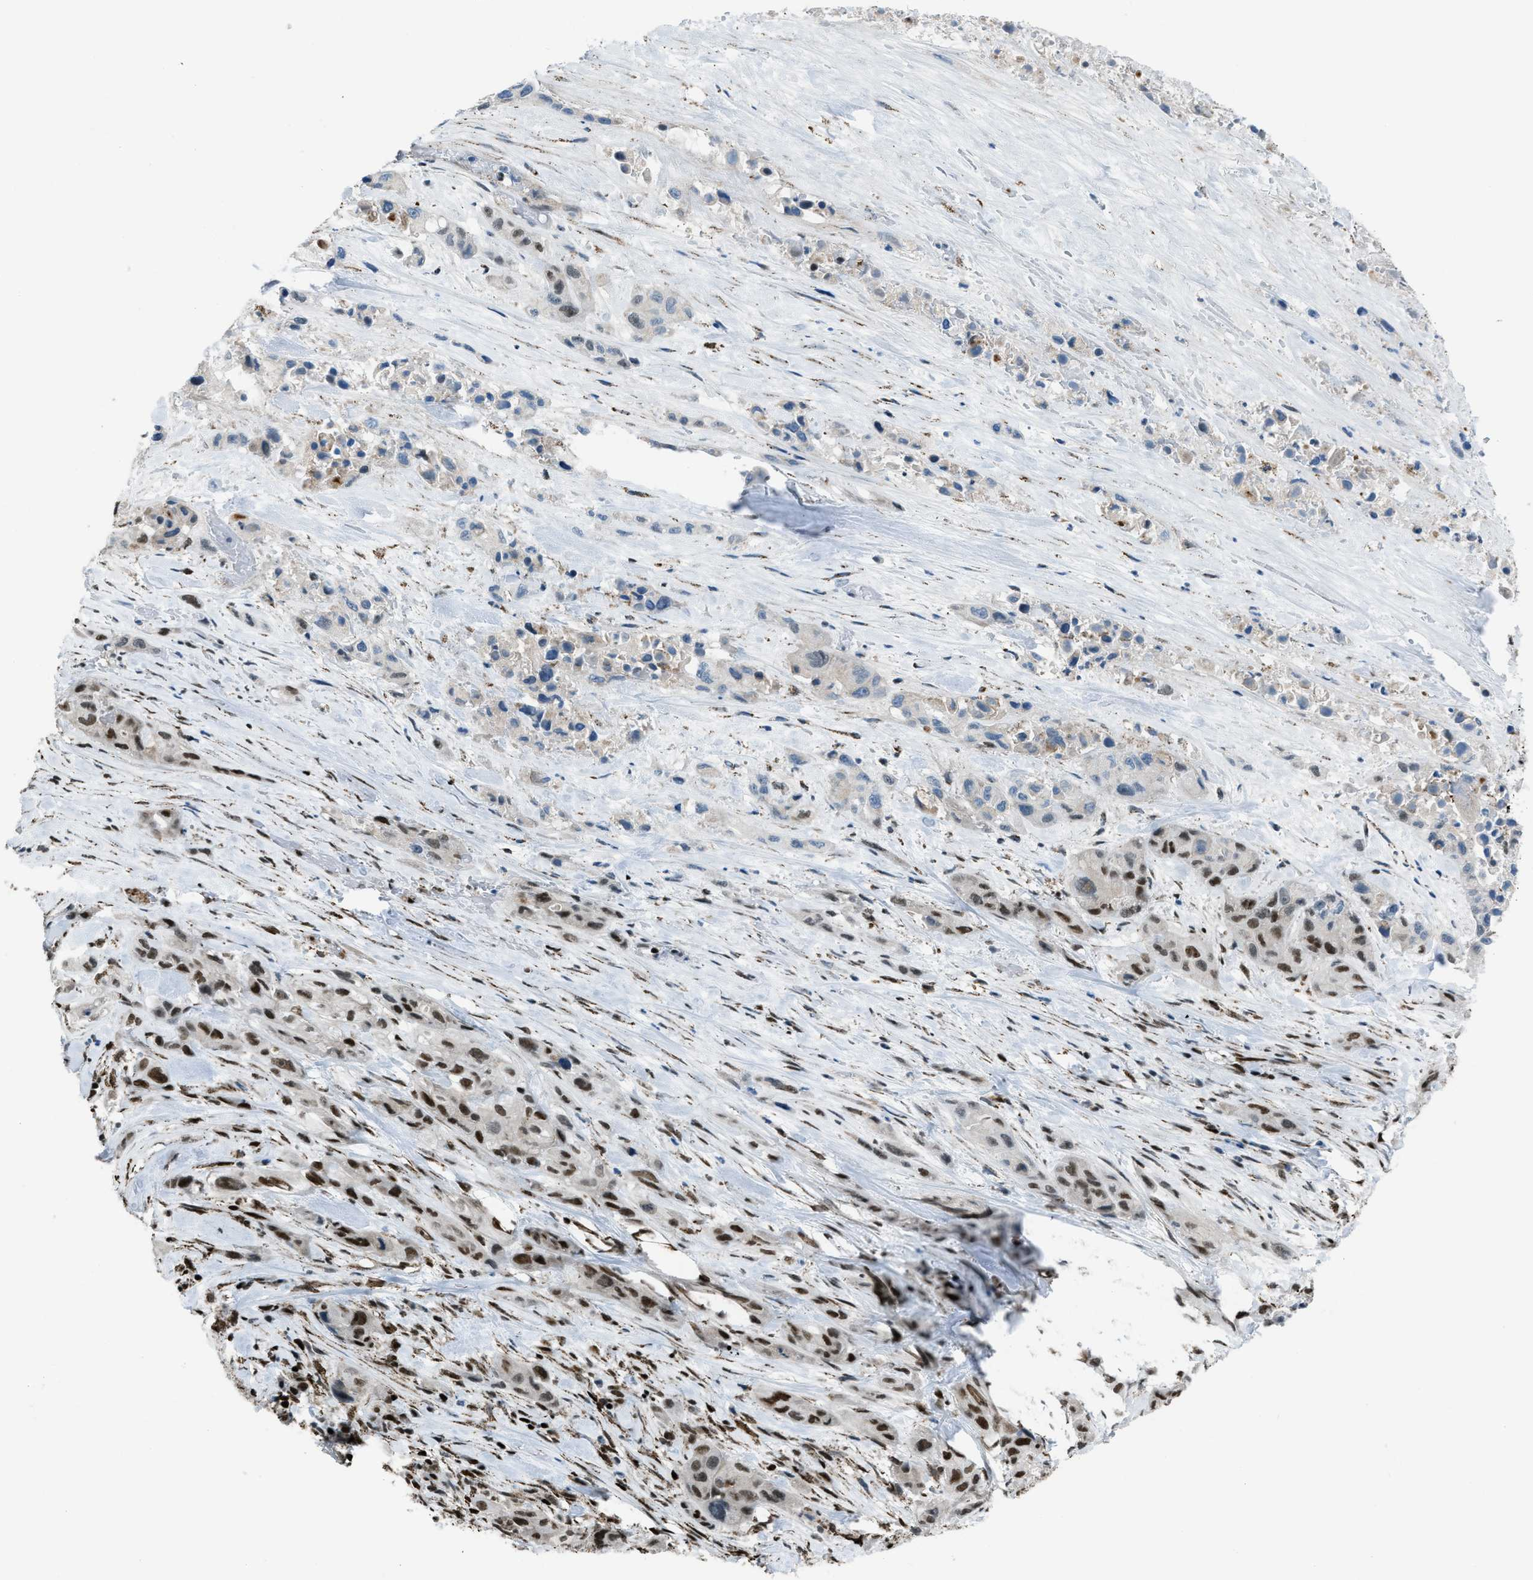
{"staining": {"intensity": "moderate", "quantity": "25%-75%", "location": "nuclear"}, "tissue": "pancreatic cancer", "cell_type": "Tumor cells", "image_type": "cancer", "snomed": [{"axis": "morphology", "description": "Adenocarcinoma, NOS"}, {"axis": "topography", "description": "Pancreas"}], "caption": "DAB immunohistochemical staining of human pancreatic adenocarcinoma displays moderate nuclear protein positivity in about 25%-75% of tumor cells. (DAB IHC, brown staining for protein, blue staining for nuclei).", "gene": "SLFN5", "patient": {"sex": "male", "age": 53}}